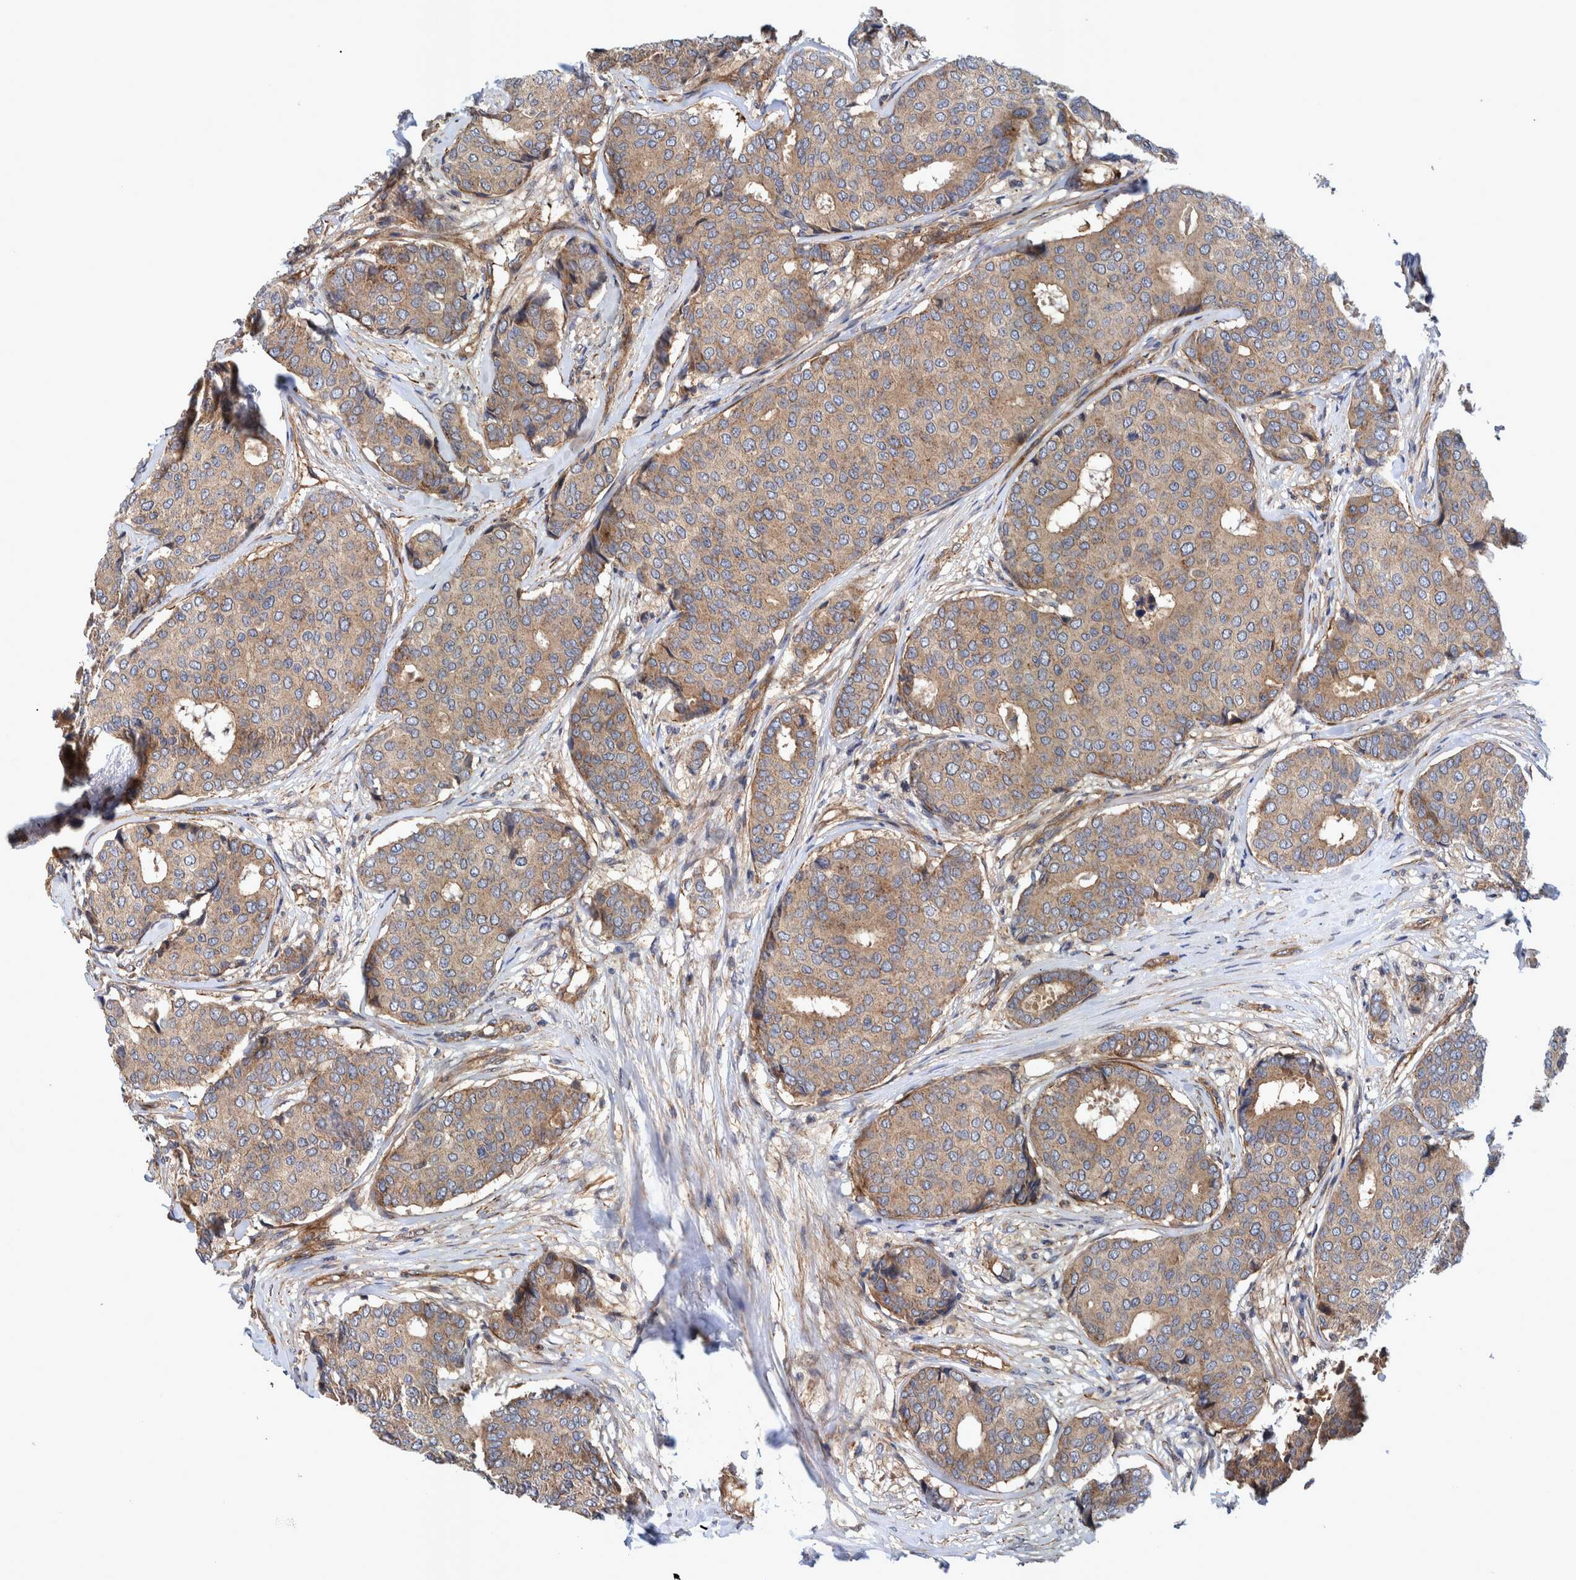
{"staining": {"intensity": "moderate", "quantity": ">75%", "location": "cytoplasmic/membranous"}, "tissue": "breast cancer", "cell_type": "Tumor cells", "image_type": "cancer", "snomed": [{"axis": "morphology", "description": "Duct carcinoma"}, {"axis": "topography", "description": "Breast"}], "caption": "Brown immunohistochemical staining in human breast invasive ductal carcinoma exhibits moderate cytoplasmic/membranous staining in approximately >75% of tumor cells.", "gene": "GRPEL2", "patient": {"sex": "female", "age": 75}}